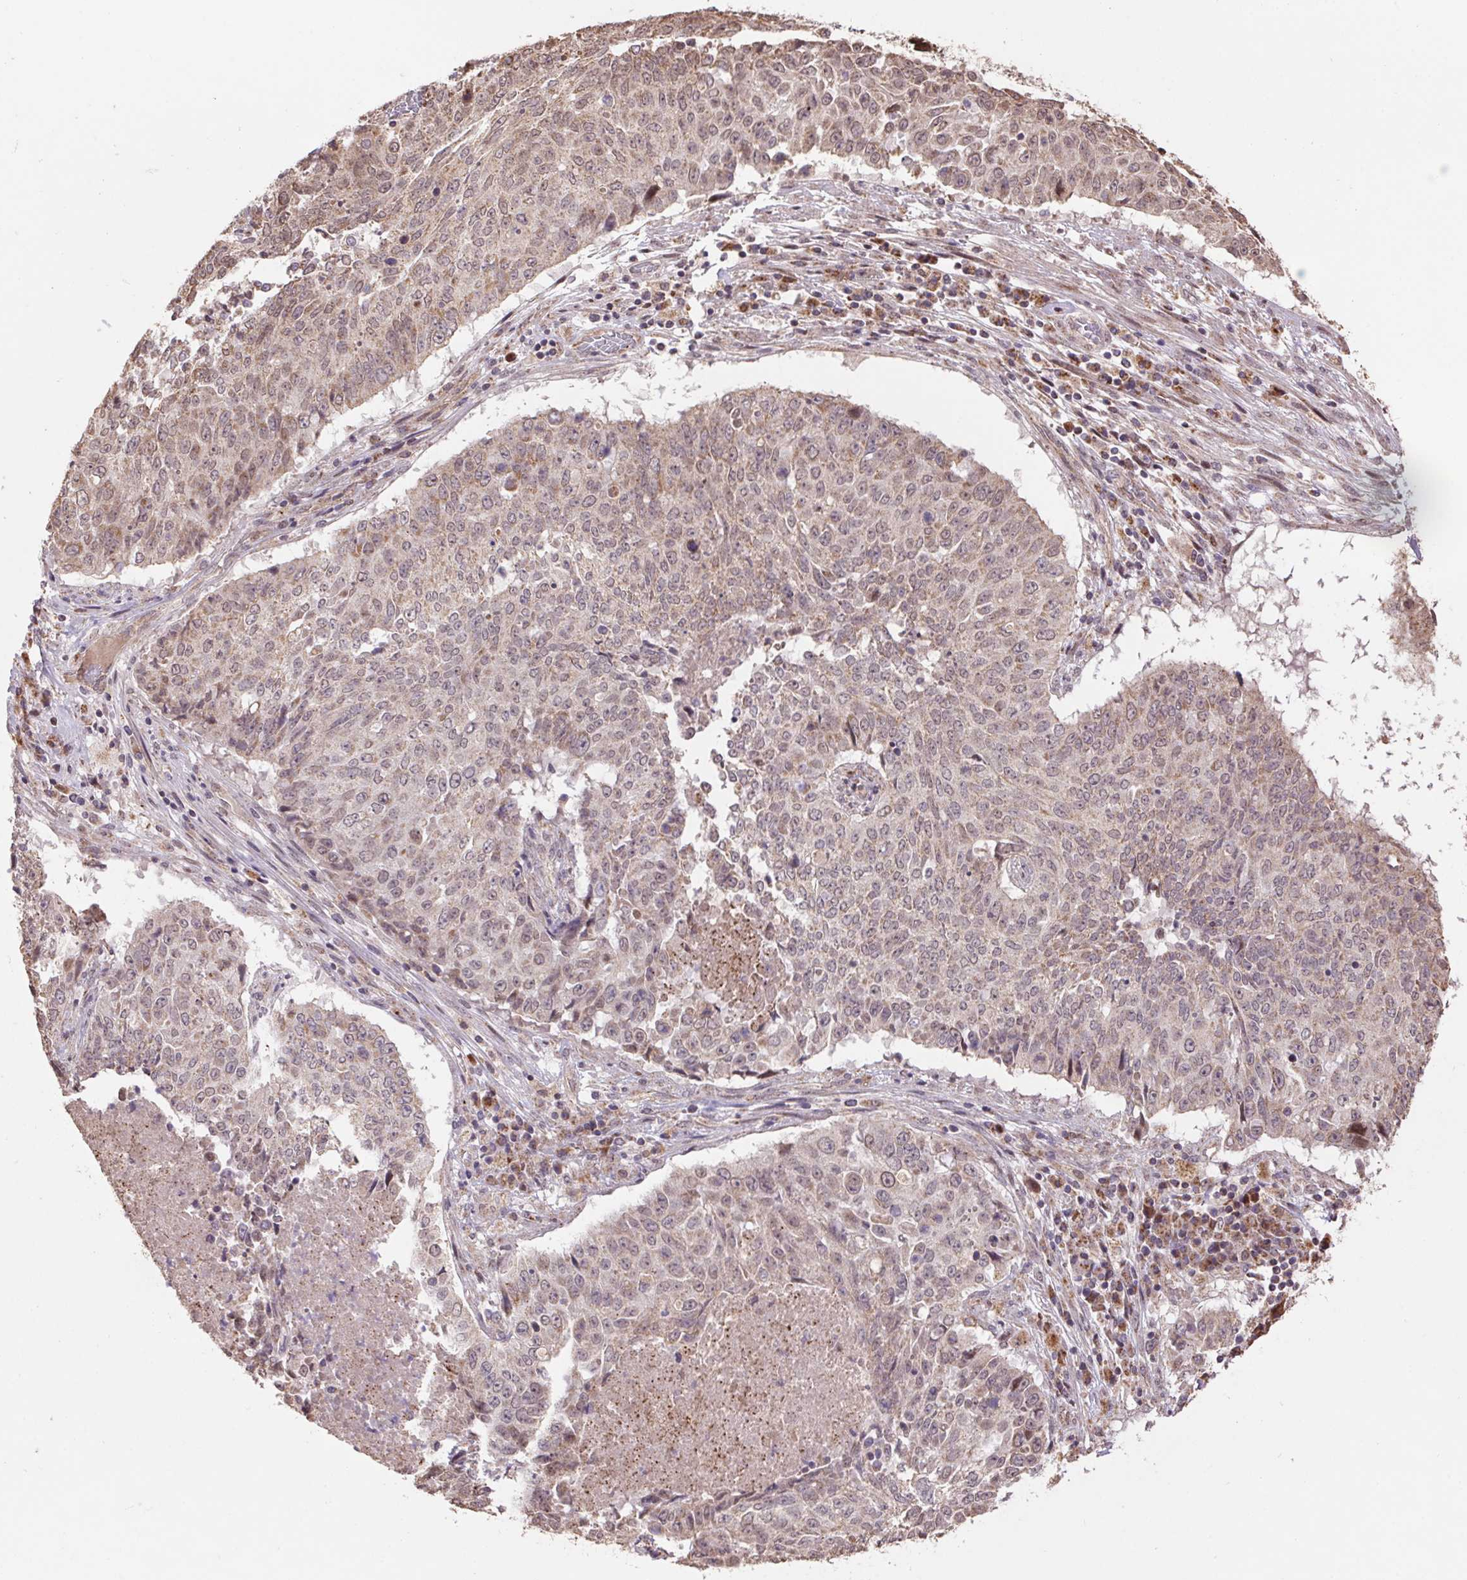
{"staining": {"intensity": "weak", "quantity": "25%-75%", "location": "cytoplasmic/membranous"}, "tissue": "lung cancer", "cell_type": "Tumor cells", "image_type": "cancer", "snomed": [{"axis": "morphology", "description": "Normal tissue, NOS"}, {"axis": "morphology", "description": "Squamous cell carcinoma, NOS"}, {"axis": "topography", "description": "Bronchus"}, {"axis": "topography", "description": "Lung"}], "caption": "Weak cytoplasmic/membranous protein staining is appreciated in approximately 25%-75% of tumor cells in lung cancer.", "gene": "PDHA1", "patient": {"sex": "male", "age": 64}}